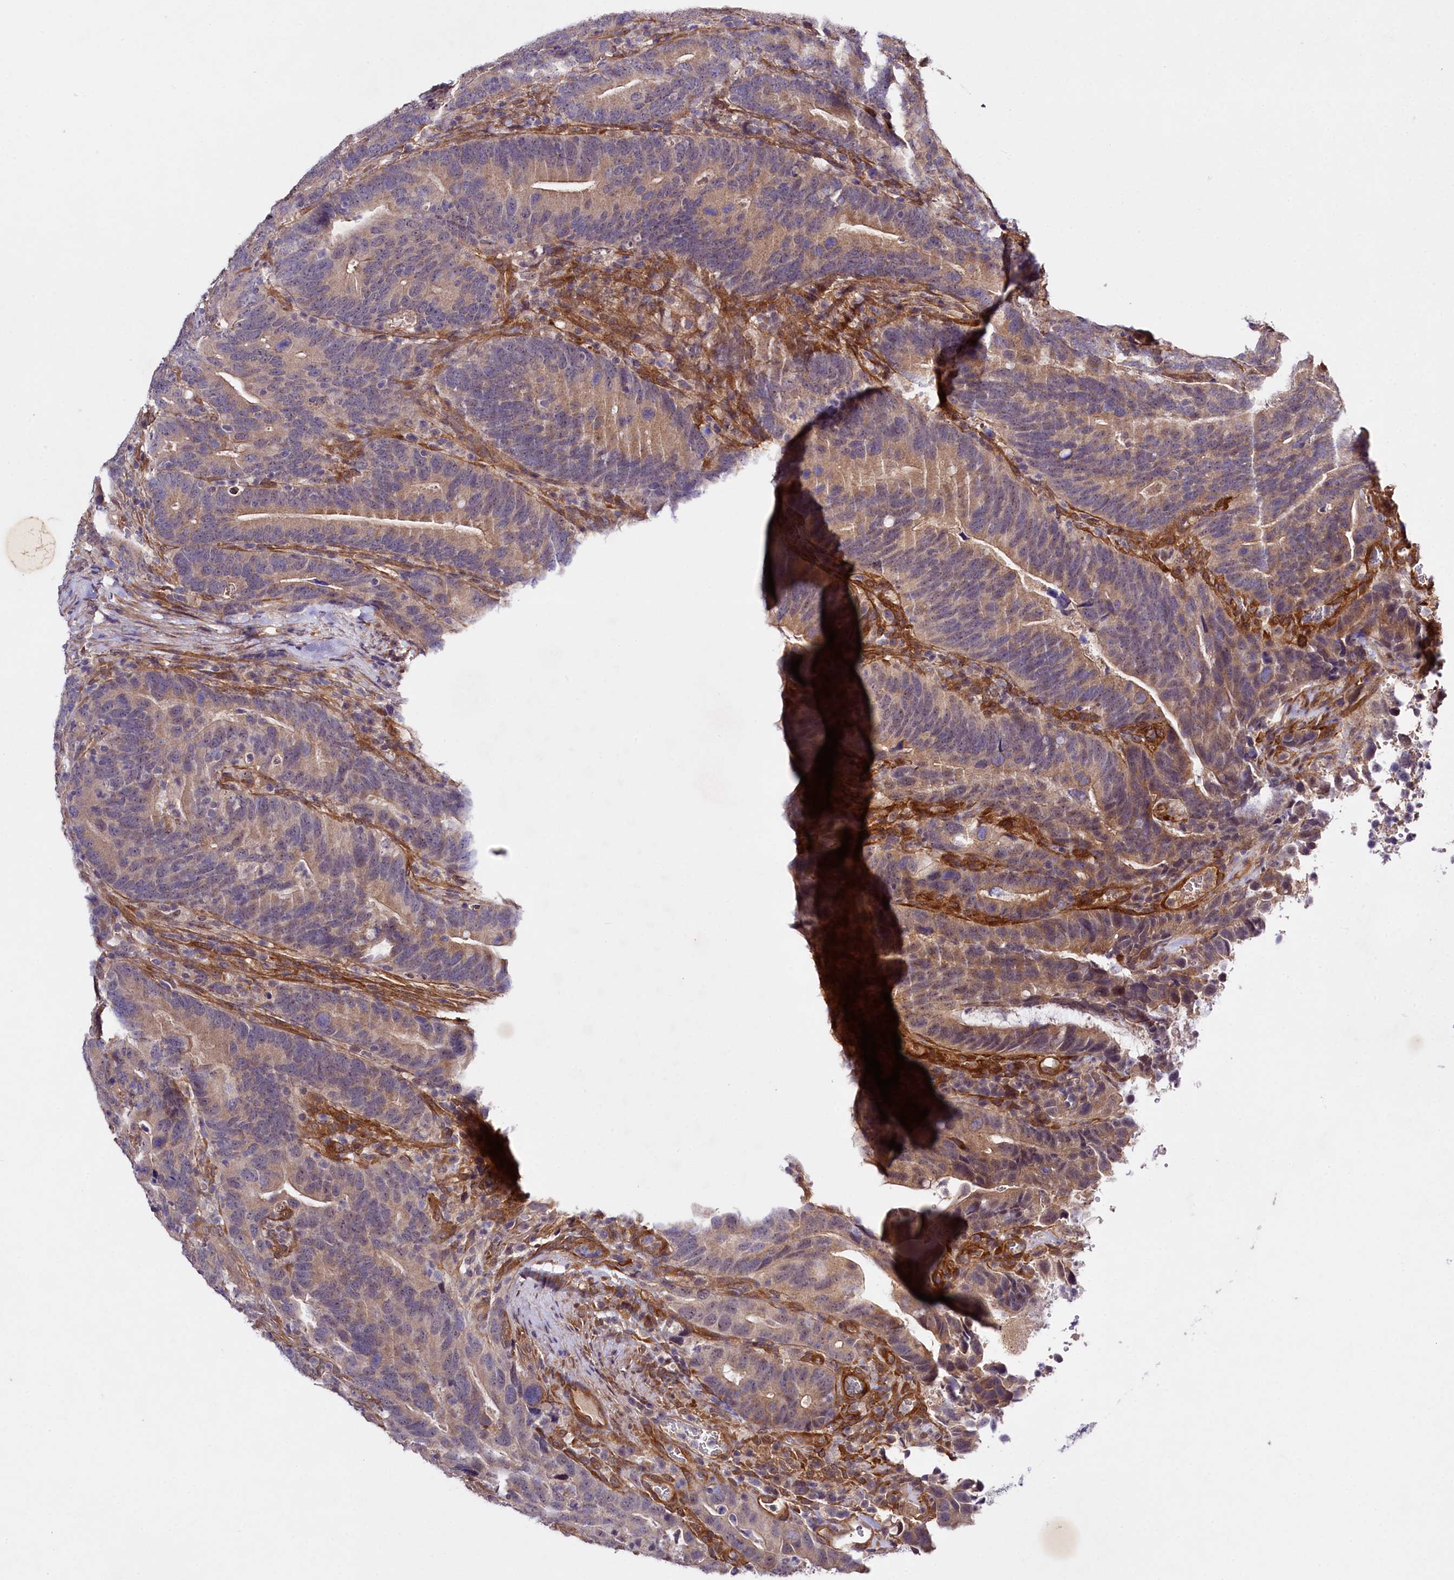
{"staining": {"intensity": "weak", "quantity": ">75%", "location": "cytoplasmic/membranous"}, "tissue": "colorectal cancer", "cell_type": "Tumor cells", "image_type": "cancer", "snomed": [{"axis": "morphology", "description": "Adenocarcinoma, NOS"}, {"axis": "topography", "description": "Colon"}], "caption": "Protein expression analysis of colorectal adenocarcinoma demonstrates weak cytoplasmic/membranous staining in approximately >75% of tumor cells.", "gene": "PHLDB1", "patient": {"sex": "female", "age": 66}}